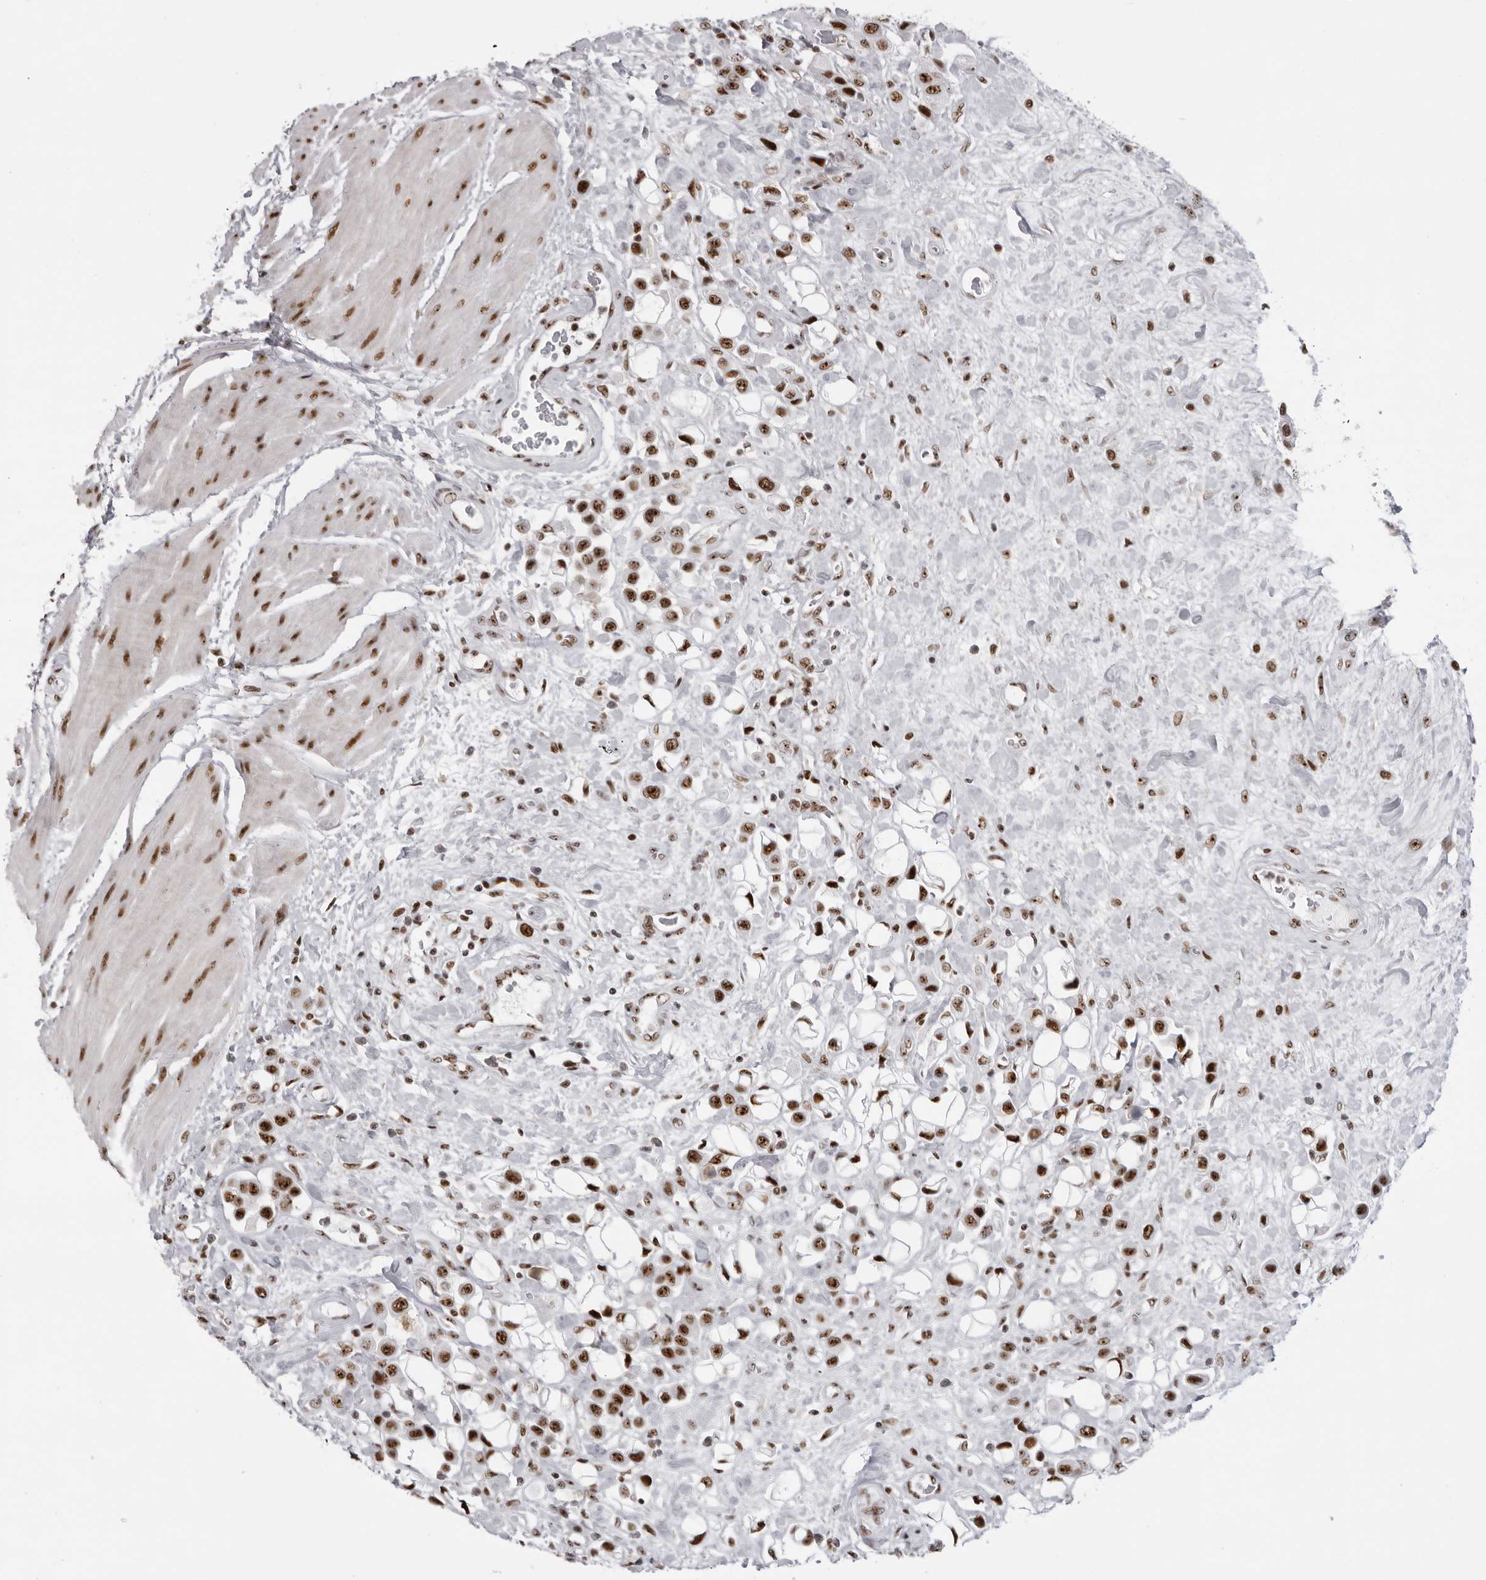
{"staining": {"intensity": "strong", "quantity": ">75%", "location": "nuclear"}, "tissue": "urothelial cancer", "cell_type": "Tumor cells", "image_type": "cancer", "snomed": [{"axis": "morphology", "description": "Urothelial carcinoma, High grade"}, {"axis": "topography", "description": "Urinary bladder"}], "caption": "Immunohistochemistry (IHC) staining of urothelial cancer, which reveals high levels of strong nuclear staining in about >75% of tumor cells indicating strong nuclear protein staining. The staining was performed using DAB (brown) for protein detection and nuclei were counterstained in hematoxylin (blue).", "gene": "DHX9", "patient": {"sex": "male", "age": 50}}